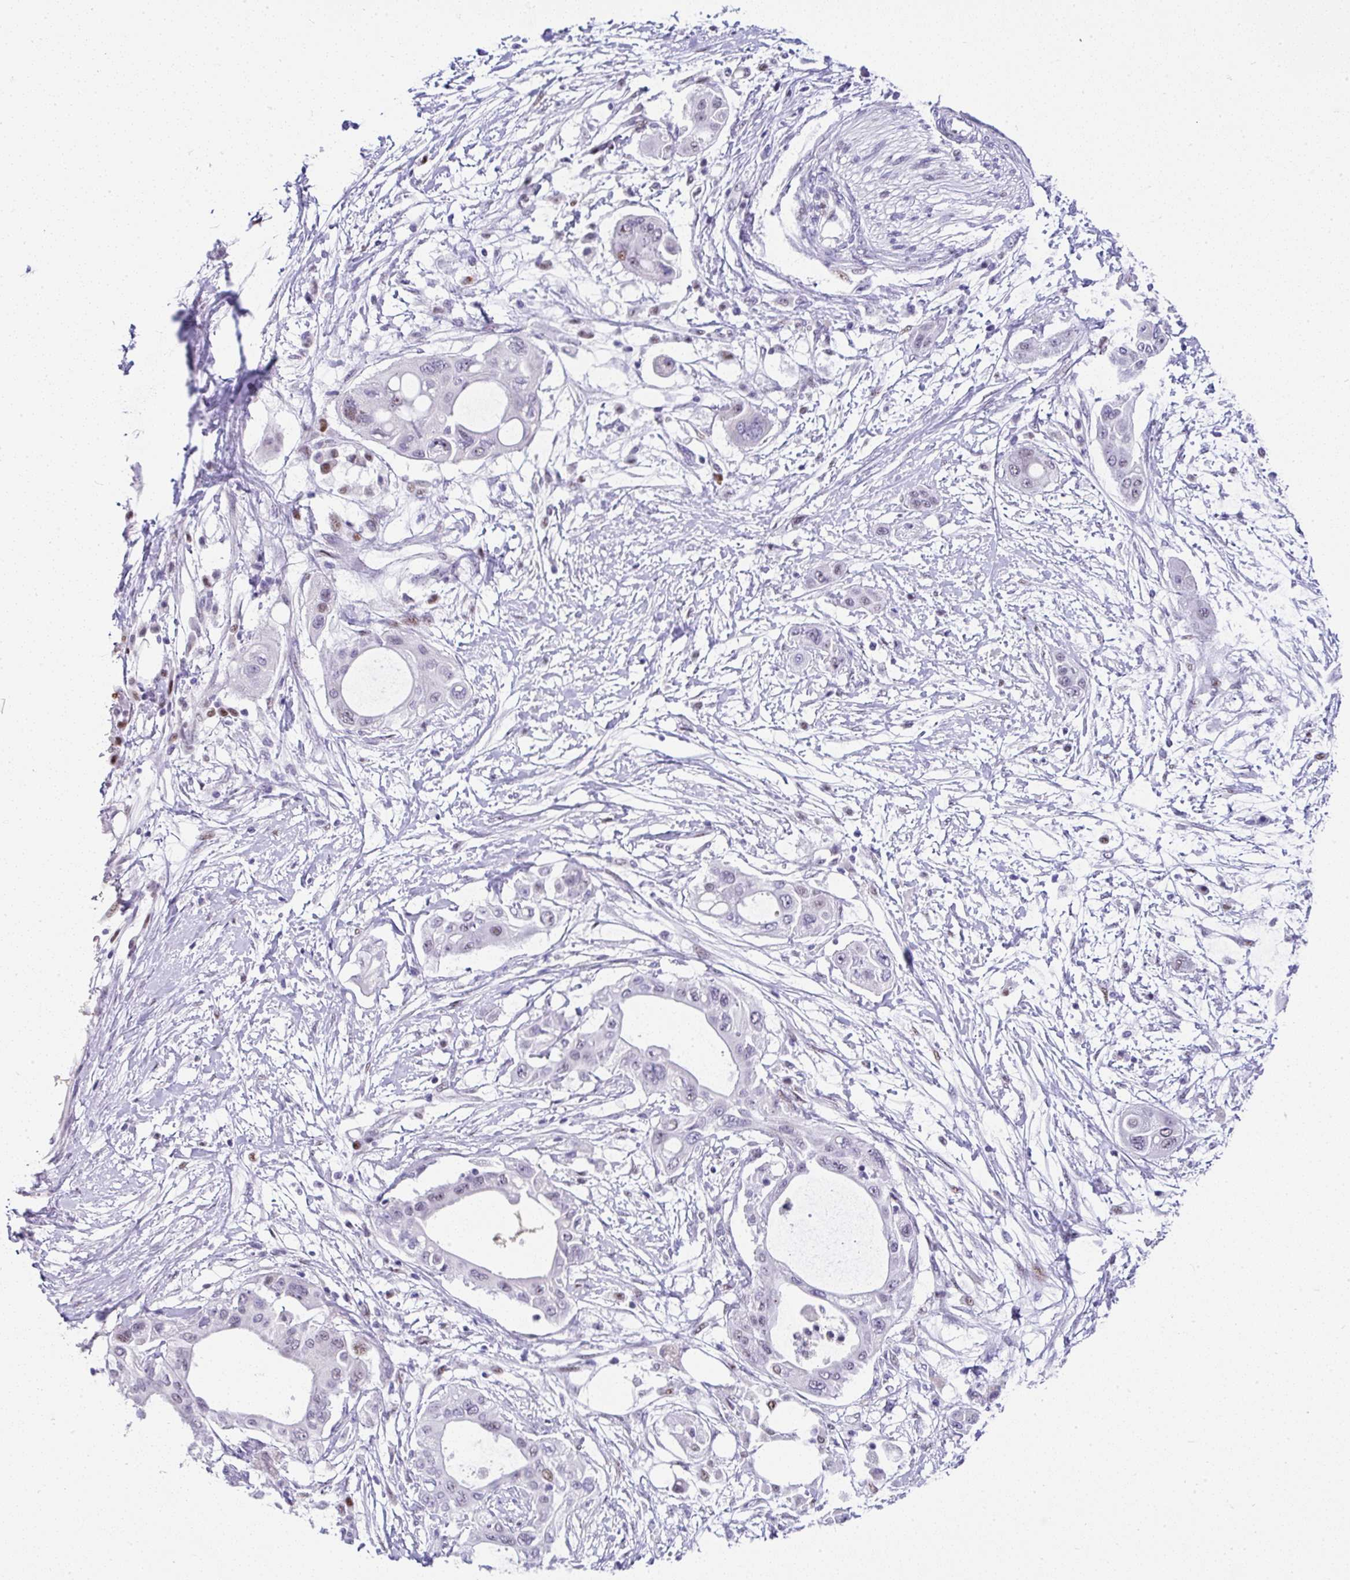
{"staining": {"intensity": "moderate", "quantity": "<25%", "location": "nuclear"}, "tissue": "pancreatic cancer", "cell_type": "Tumor cells", "image_type": "cancer", "snomed": [{"axis": "morphology", "description": "Adenocarcinoma, NOS"}, {"axis": "topography", "description": "Pancreas"}], "caption": "Immunohistochemical staining of human pancreatic cancer shows low levels of moderate nuclear positivity in about <25% of tumor cells.", "gene": "NR1D2", "patient": {"sex": "male", "age": 68}}